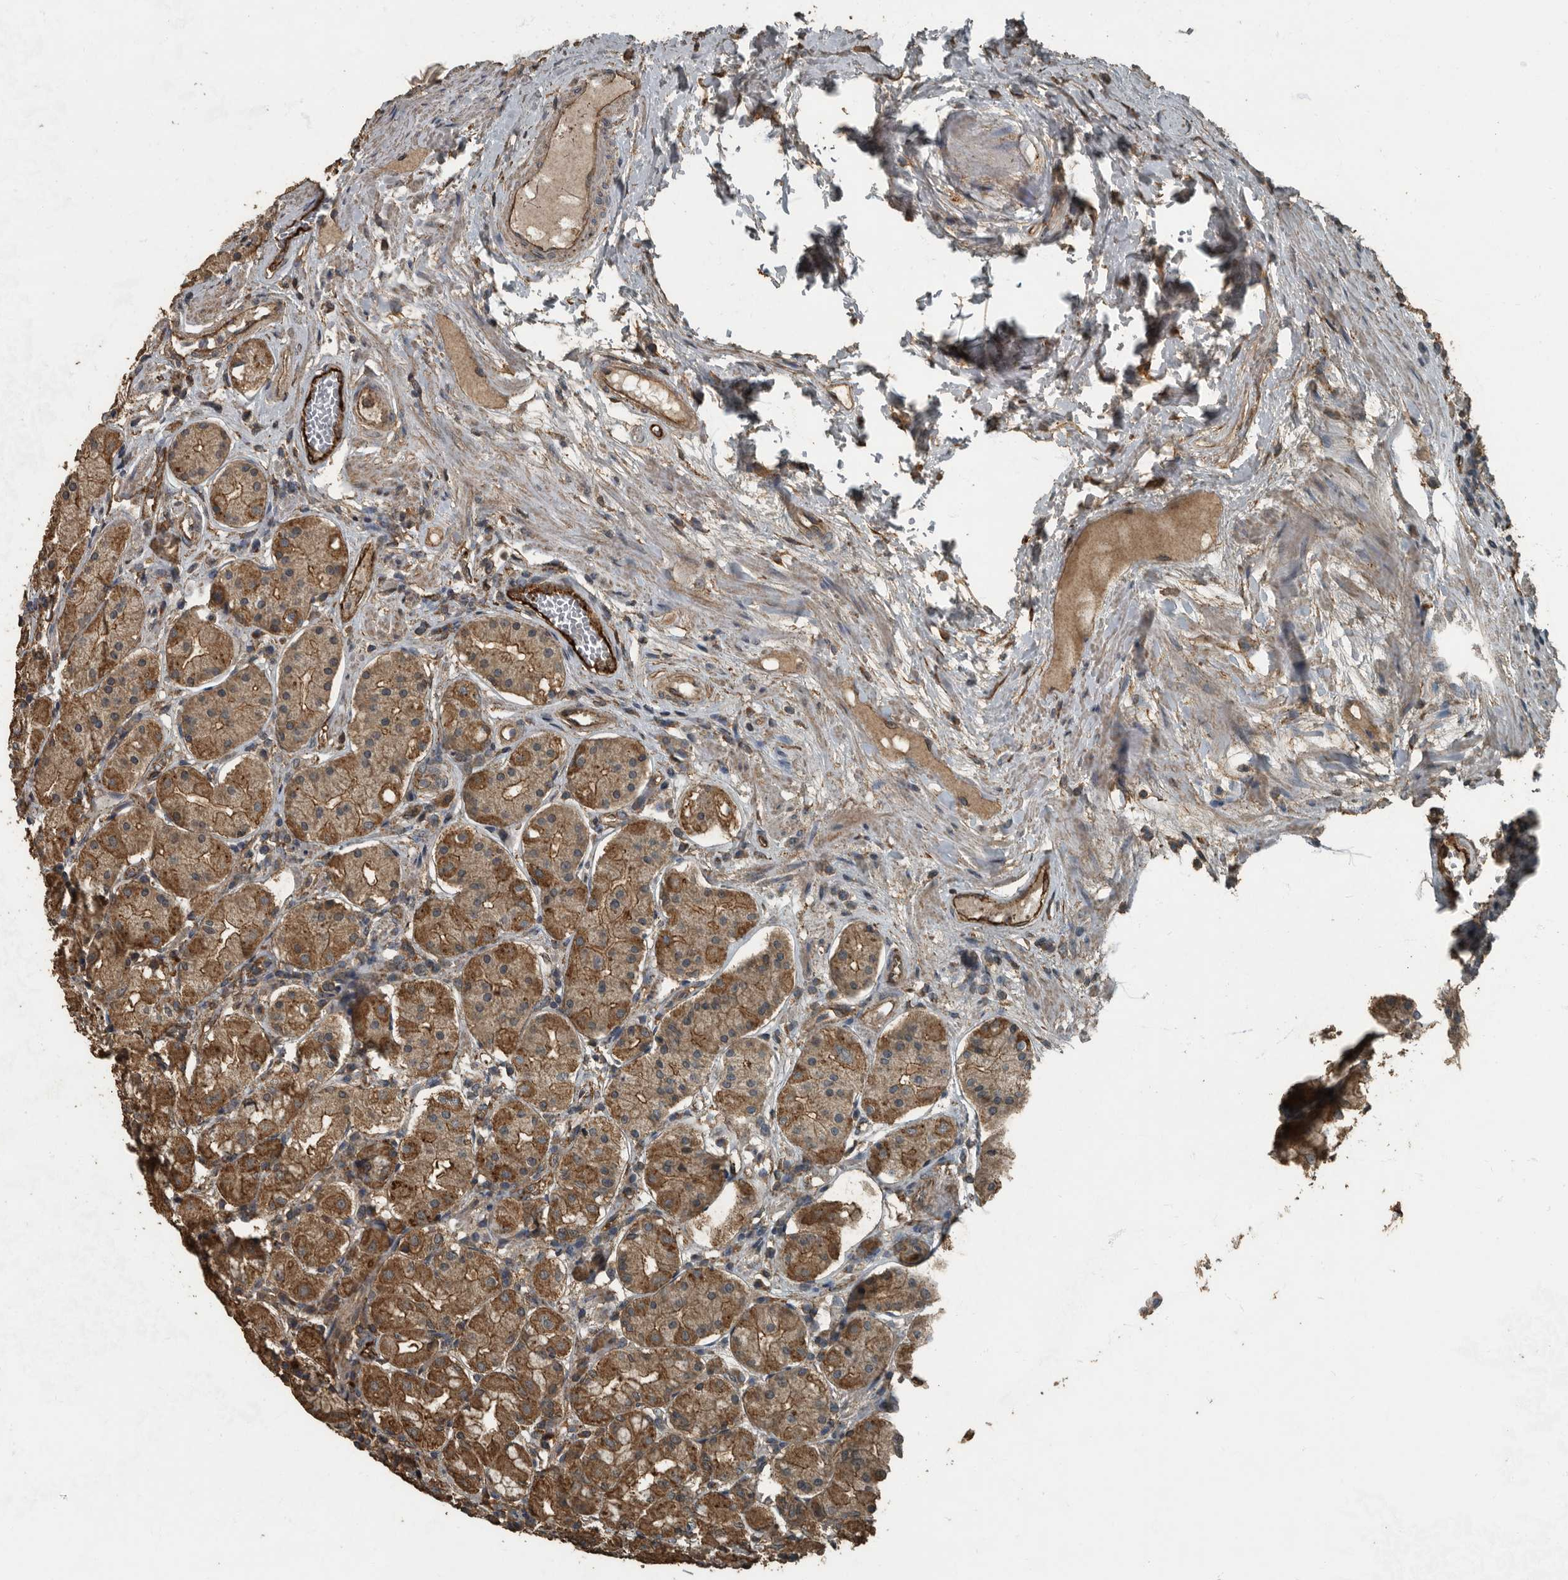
{"staining": {"intensity": "moderate", "quantity": ">75%", "location": "cytoplasmic/membranous"}, "tissue": "stomach", "cell_type": "Glandular cells", "image_type": "normal", "snomed": [{"axis": "morphology", "description": "Normal tissue, NOS"}, {"axis": "topography", "description": "Stomach"}, {"axis": "topography", "description": "Stomach, lower"}], "caption": "About >75% of glandular cells in normal human stomach demonstrate moderate cytoplasmic/membranous protein expression as visualized by brown immunohistochemical staining.", "gene": "IL15RA", "patient": {"sex": "female", "age": 56}}